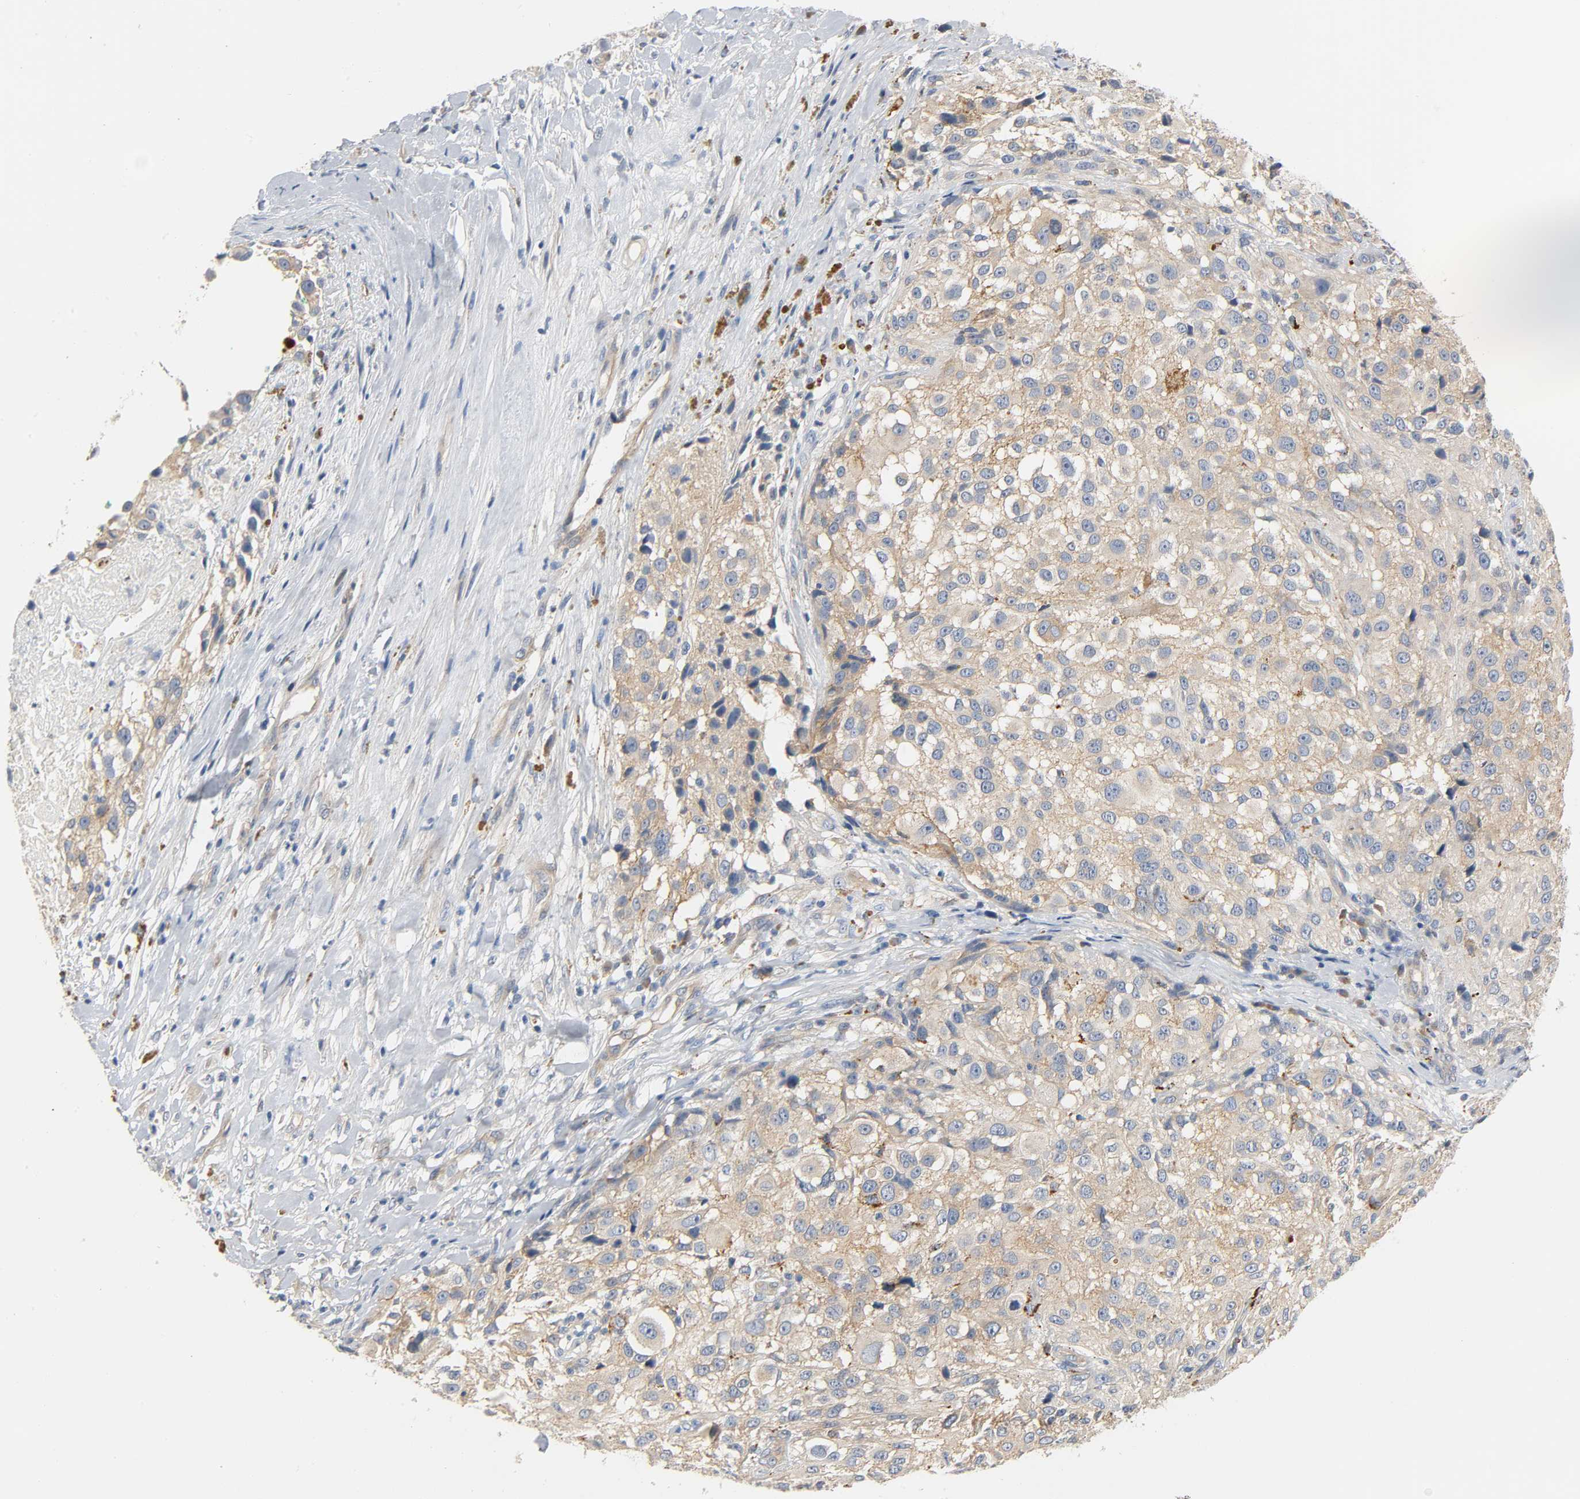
{"staining": {"intensity": "moderate", "quantity": ">75%", "location": "cytoplasmic/membranous"}, "tissue": "melanoma", "cell_type": "Tumor cells", "image_type": "cancer", "snomed": [{"axis": "morphology", "description": "Necrosis, NOS"}, {"axis": "morphology", "description": "Malignant melanoma, NOS"}, {"axis": "topography", "description": "Skin"}], "caption": "This is an image of immunohistochemistry (IHC) staining of melanoma, which shows moderate expression in the cytoplasmic/membranous of tumor cells.", "gene": "ARPC1A", "patient": {"sex": "female", "age": 87}}